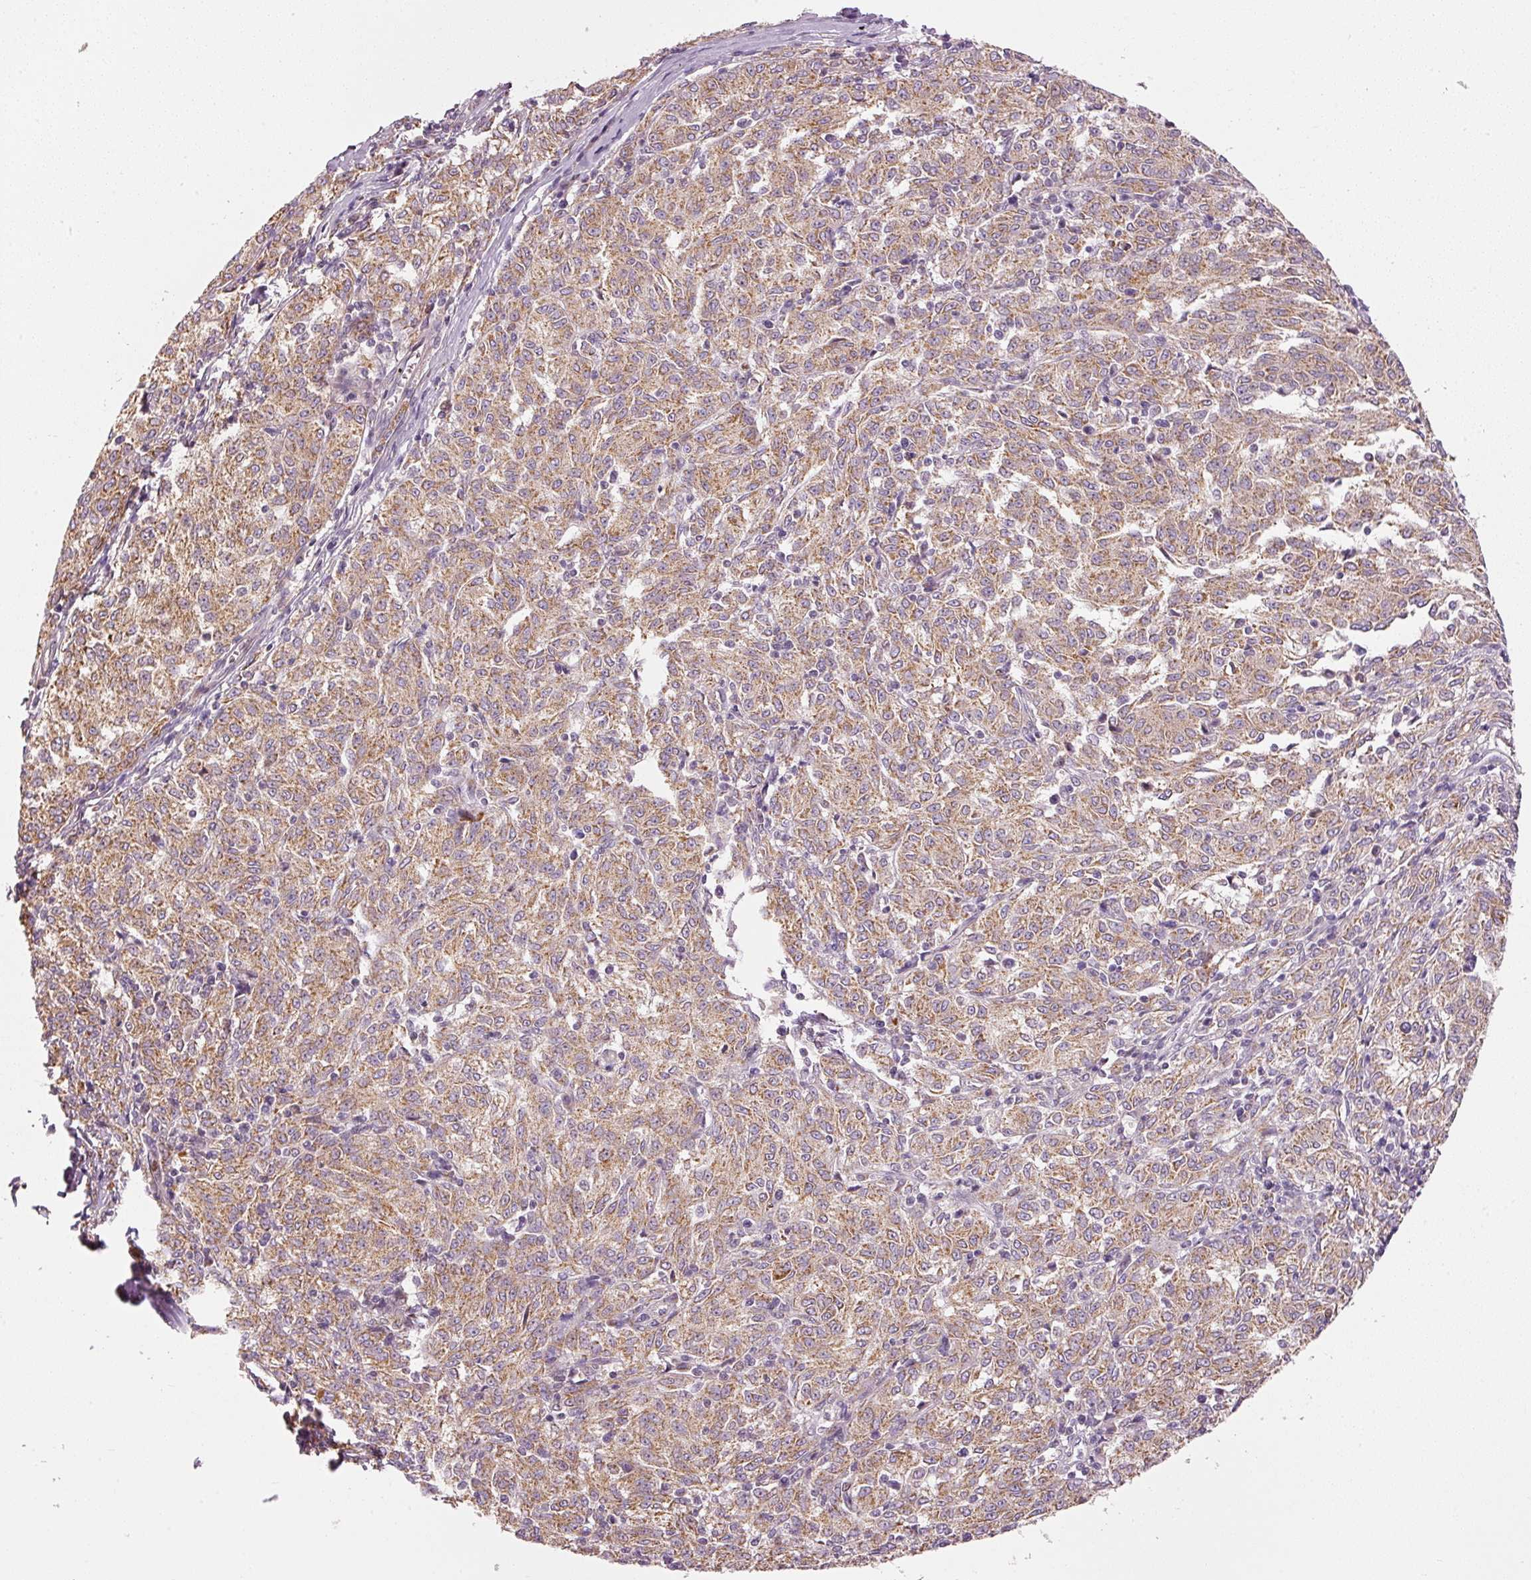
{"staining": {"intensity": "moderate", "quantity": ">75%", "location": "cytoplasmic/membranous"}, "tissue": "melanoma", "cell_type": "Tumor cells", "image_type": "cancer", "snomed": [{"axis": "morphology", "description": "Malignant melanoma, NOS"}, {"axis": "topography", "description": "Skin"}], "caption": "The histopathology image exhibits staining of malignant melanoma, revealing moderate cytoplasmic/membranous protein positivity (brown color) within tumor cells. (DAB (3,3'-diaminobenzidine) IHC with brightfield microscopy, high magnification).", "gene": "MTHFD1L", "patient": {"sex": "female", "age": 72}}